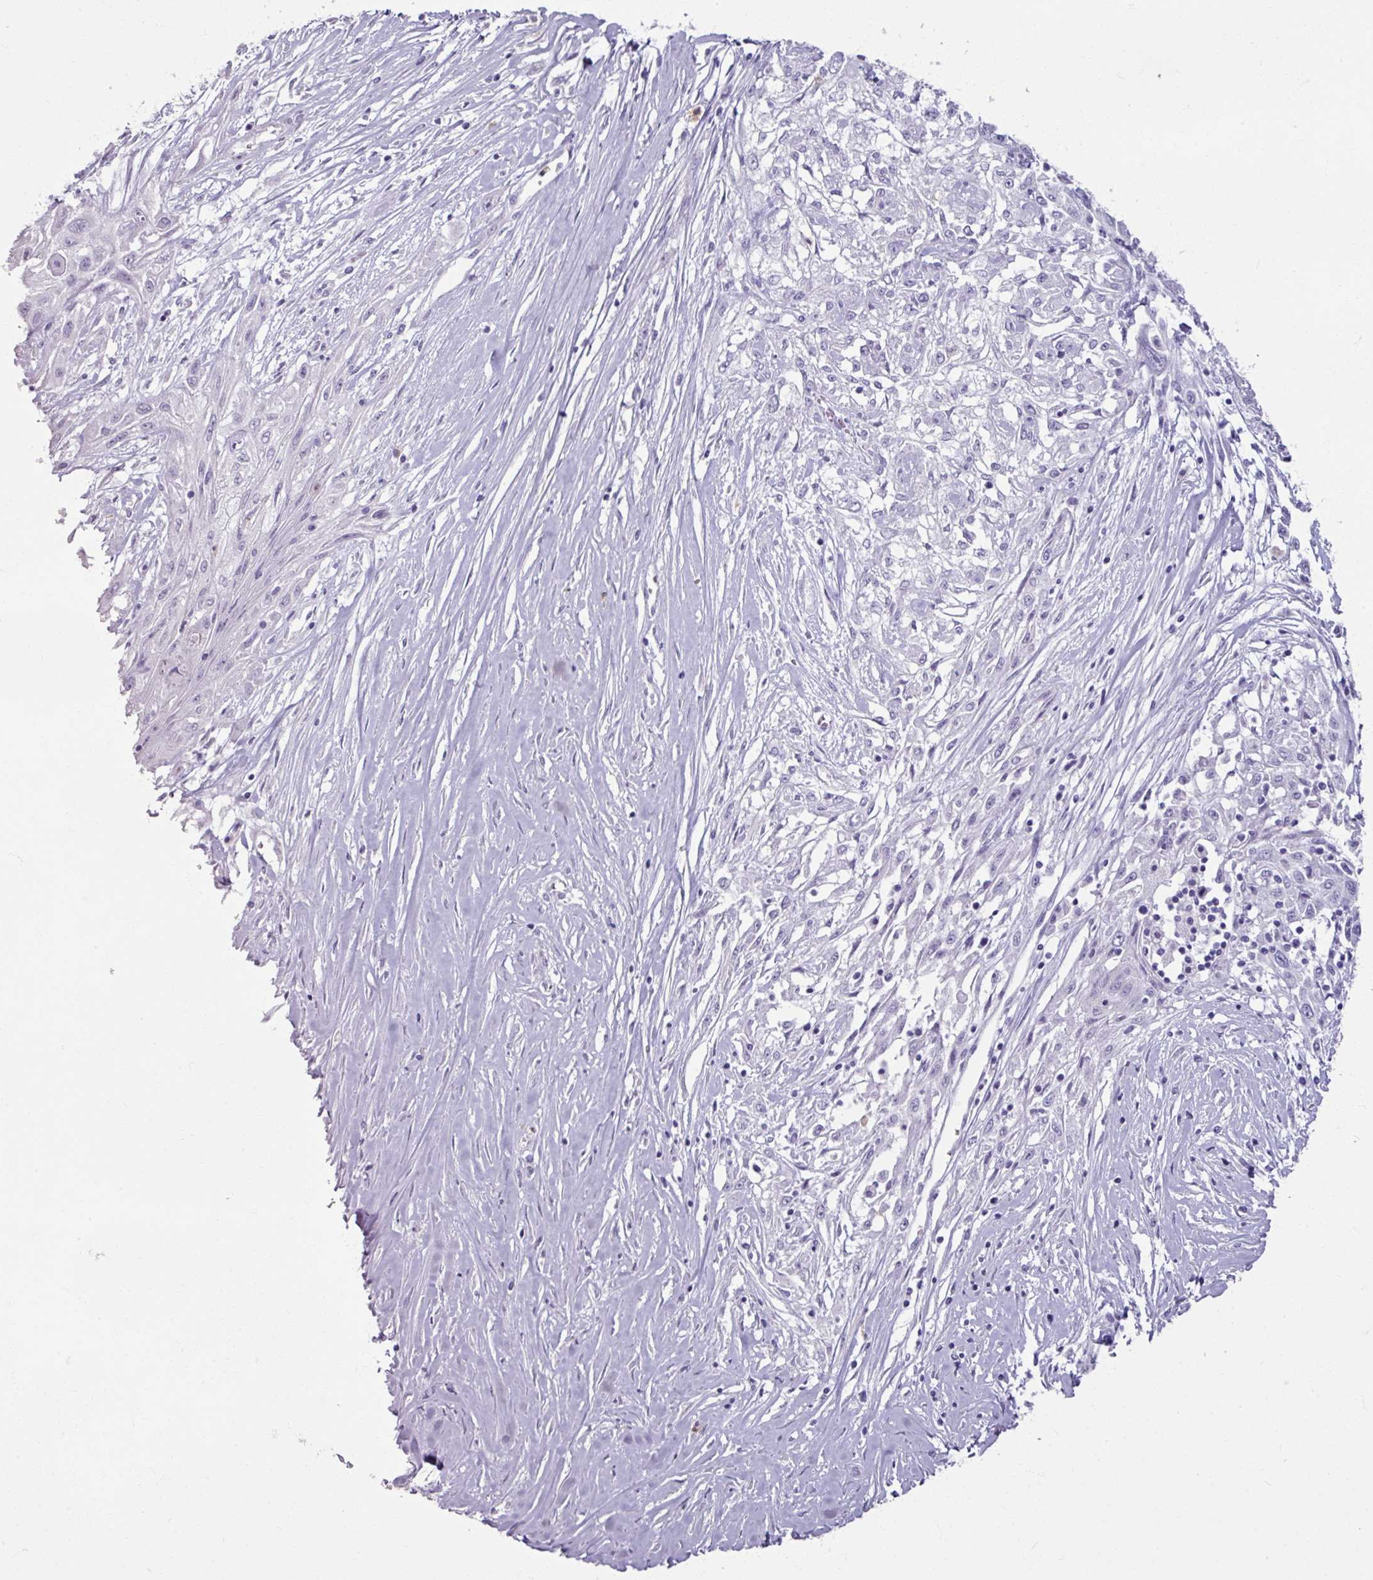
{"staining": {"intensity": "negative", "quantity": "none", "location": "none"}, "tissue": "skin cancer", "cell_type": "Tumor cells", "image_type": "cancer", "snomed": [{"axis": "morphology", "description": "Squamous cell carcinoma, NOS"}, {"axis": "morphology", "description": "Squamous cell carcinoma, metastatic, NOS"}, {"axis": "topography", "description": "Skin"}, {"axis": "topography", "description": "Lymph node"}], "caption": "This is a micrograph of immunohistochemistry staining of metastatic squamous cell carcinoma (skin), which shows no staining in tumor cells.", "gene": "ARG1", "patient": {"sex": "male", "age": 75}}